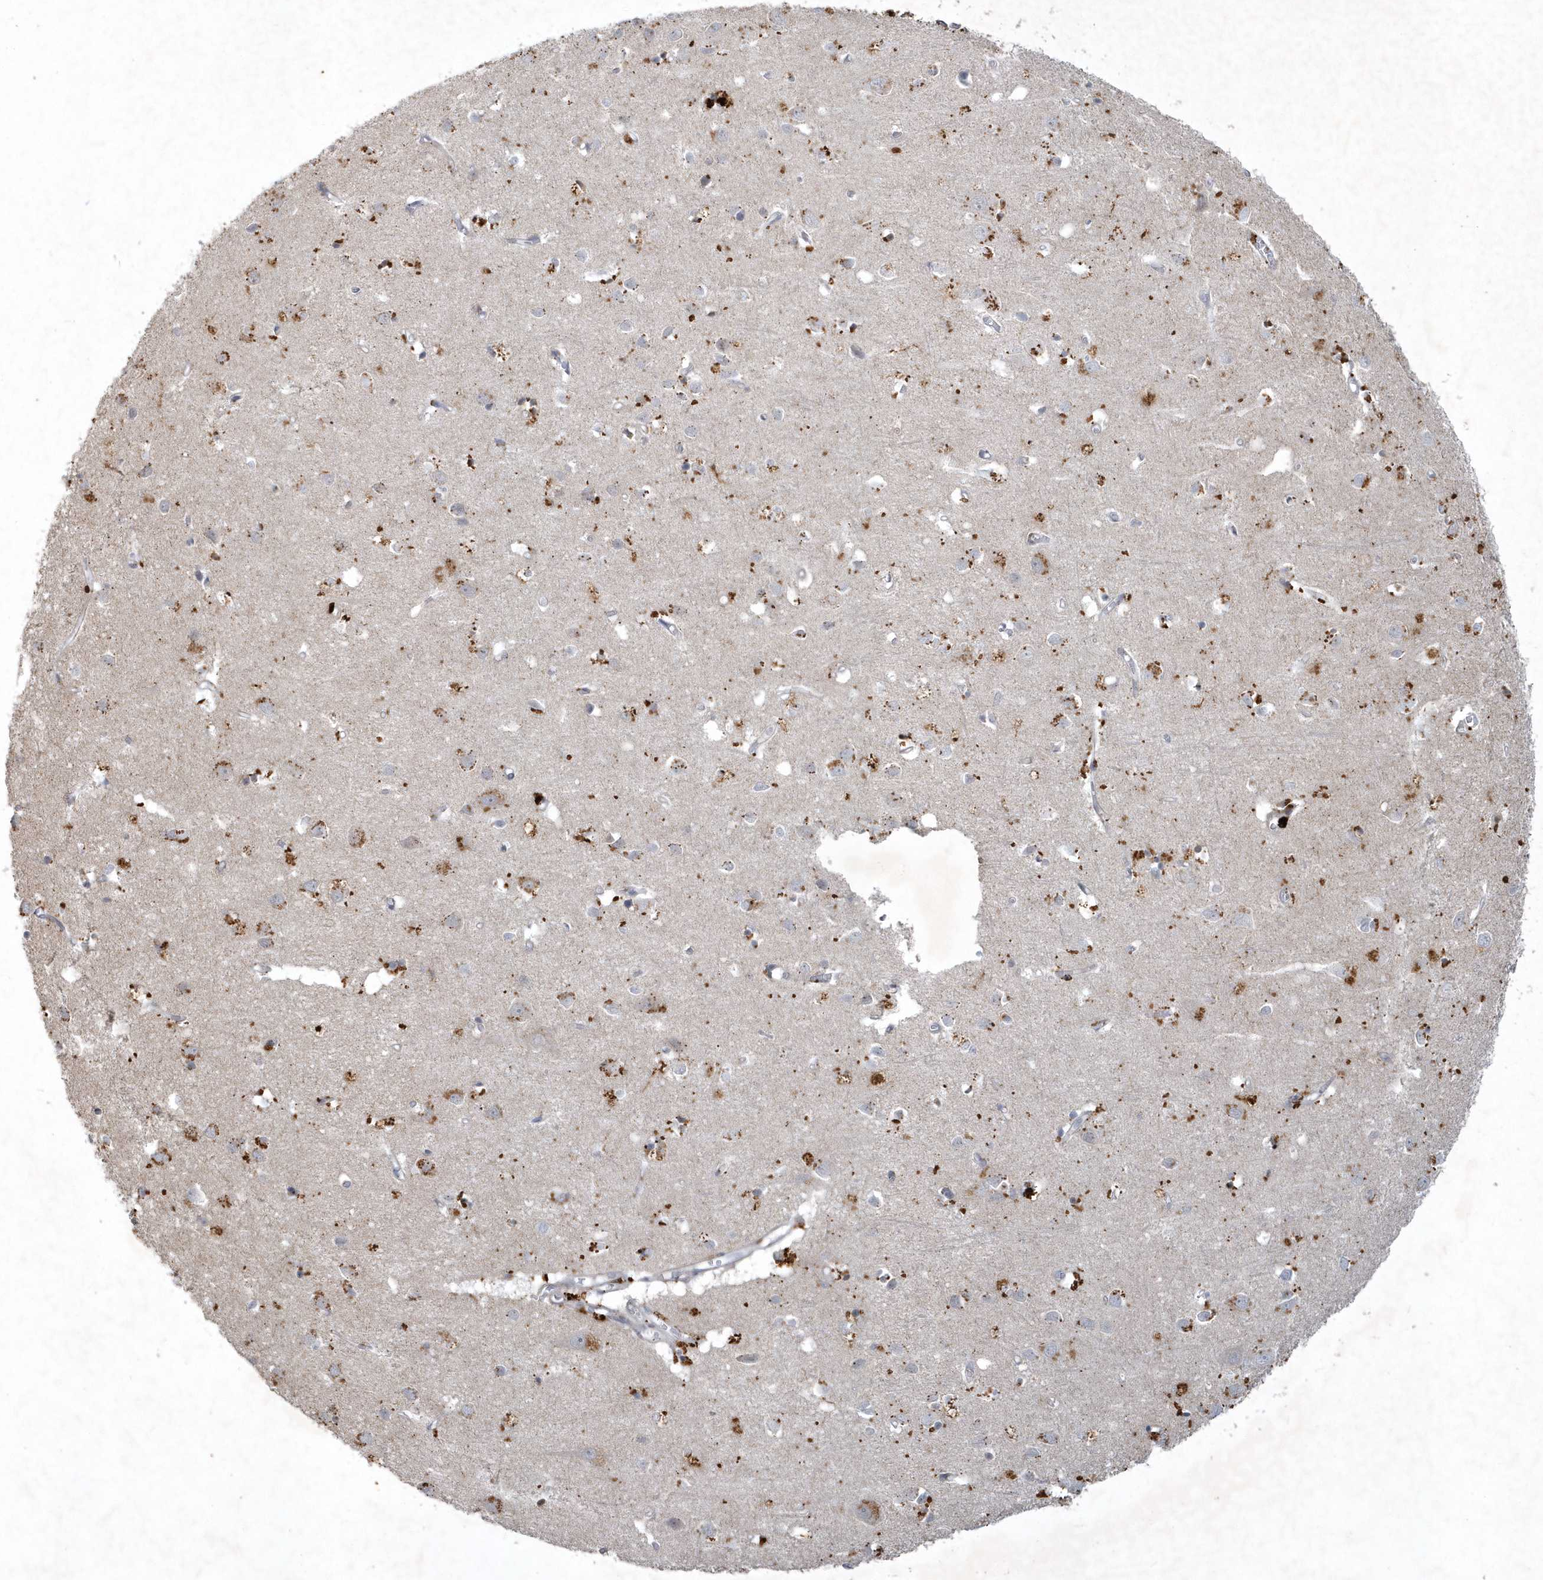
{"staining": {"intensity": "weak", "quantity": "<25%", "location": "cytoplasmic/membranous"}, "tissue": "cerebral cortex", "cell_type": "Endothelial cells", "image_type": "normal", "snomed": [{"axis": "morphology", "description": "Normal tissue, NOS"}, {"axis": "topography", "description": "Cerebral cortex"}], "caption": "DAB immunohistochemical staining of benign cerebral cortex demonstrates no significant positivity in endothelial cells. The staining was performed using DAB to visualize the protein expression in brown, while the nuclei were stained in blue with hematoxylin (Magnification: 20x).", "gene": "THG1L", "patient": {"sex": "female", "age": 64}}